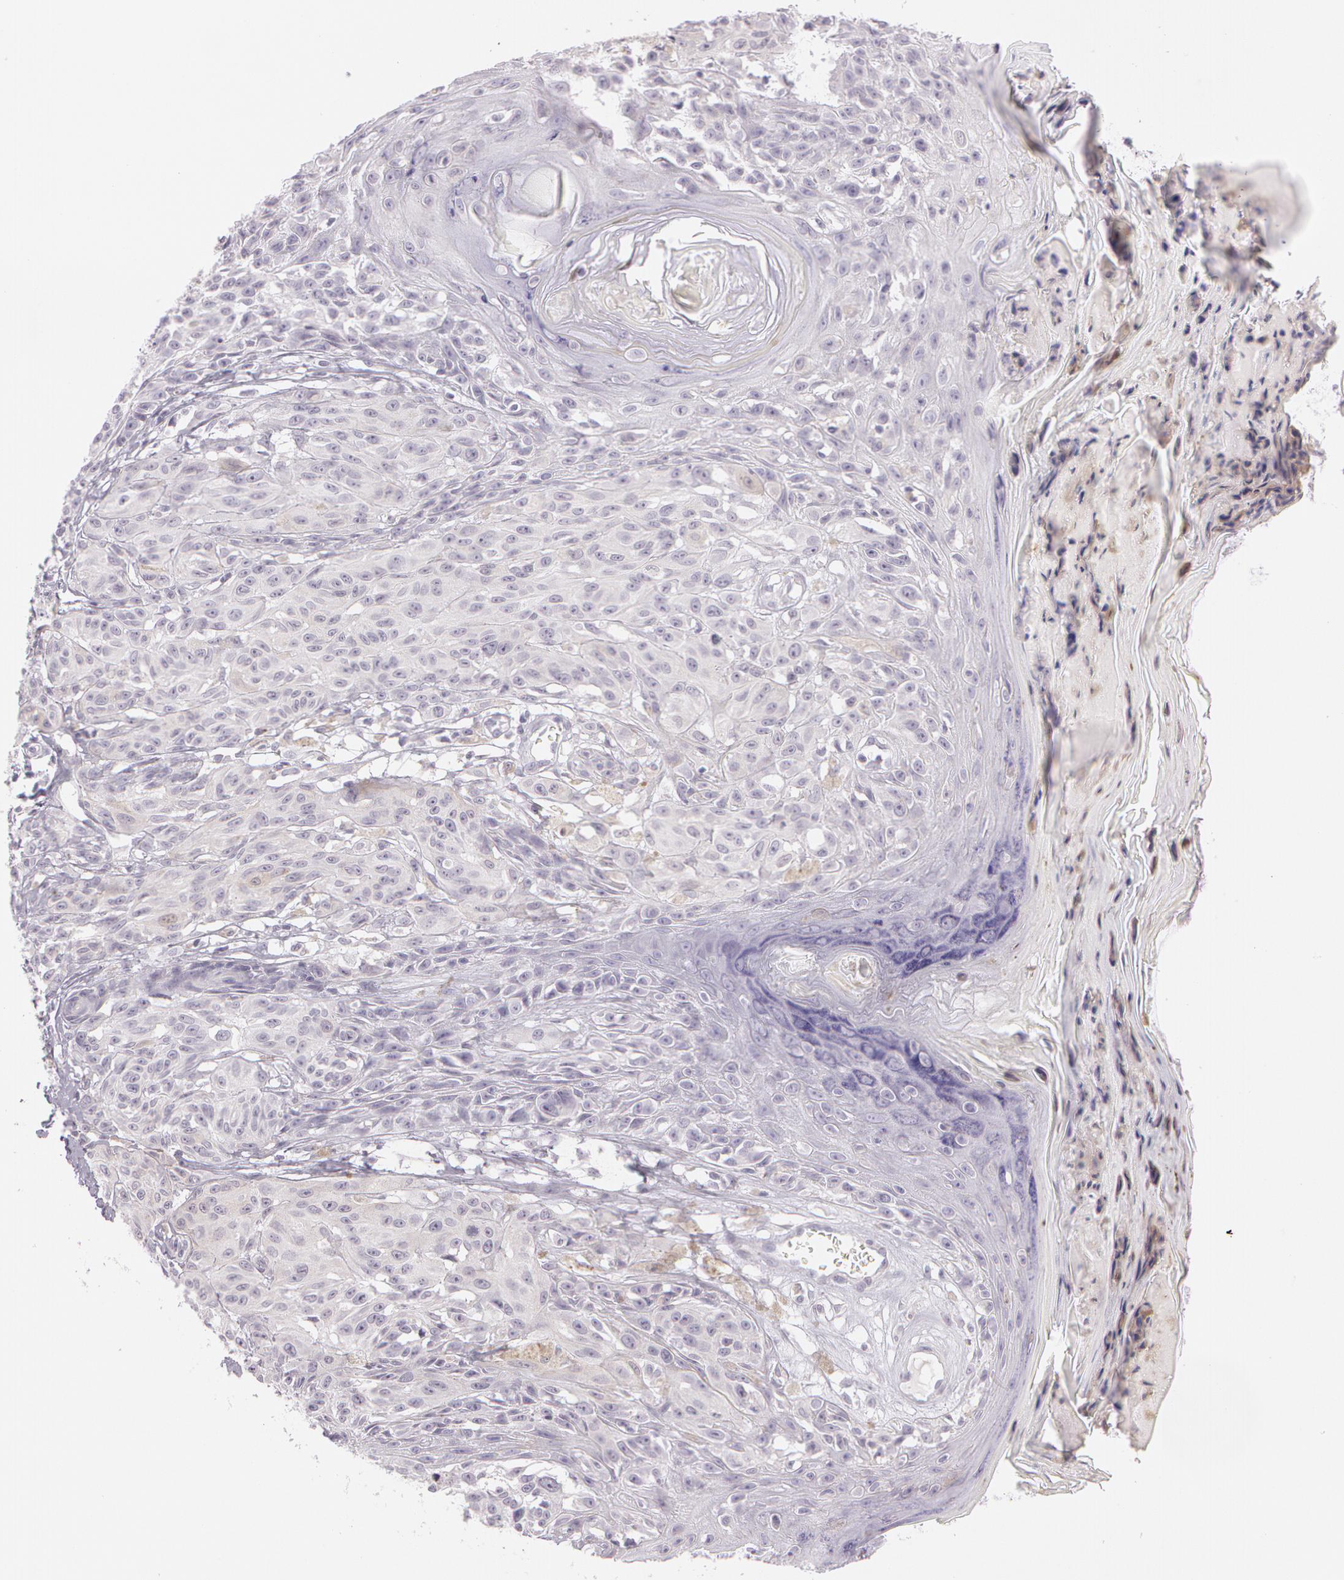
{"staining": {"intensity": "negative", "quantity": "none", "location": "none"}, "tissue": "melanoma", "cell_type": "Tumor cells", "image_type": "cancer", "snomed": [{"axis": "morphology", "description": "Malignant melanoma, NOS"}, {"axis": "topography", "description": "Skin"}], "caption": "Protein analysis of malignant melanoma shows no significant positivity in tumor cells. Brightfield microscopy of IHC stained with DAB (brown) and hematoxylin (blue), captured at high magnification.", "gene": "OTC", "patient": {"sex": "female", "age": 77}}